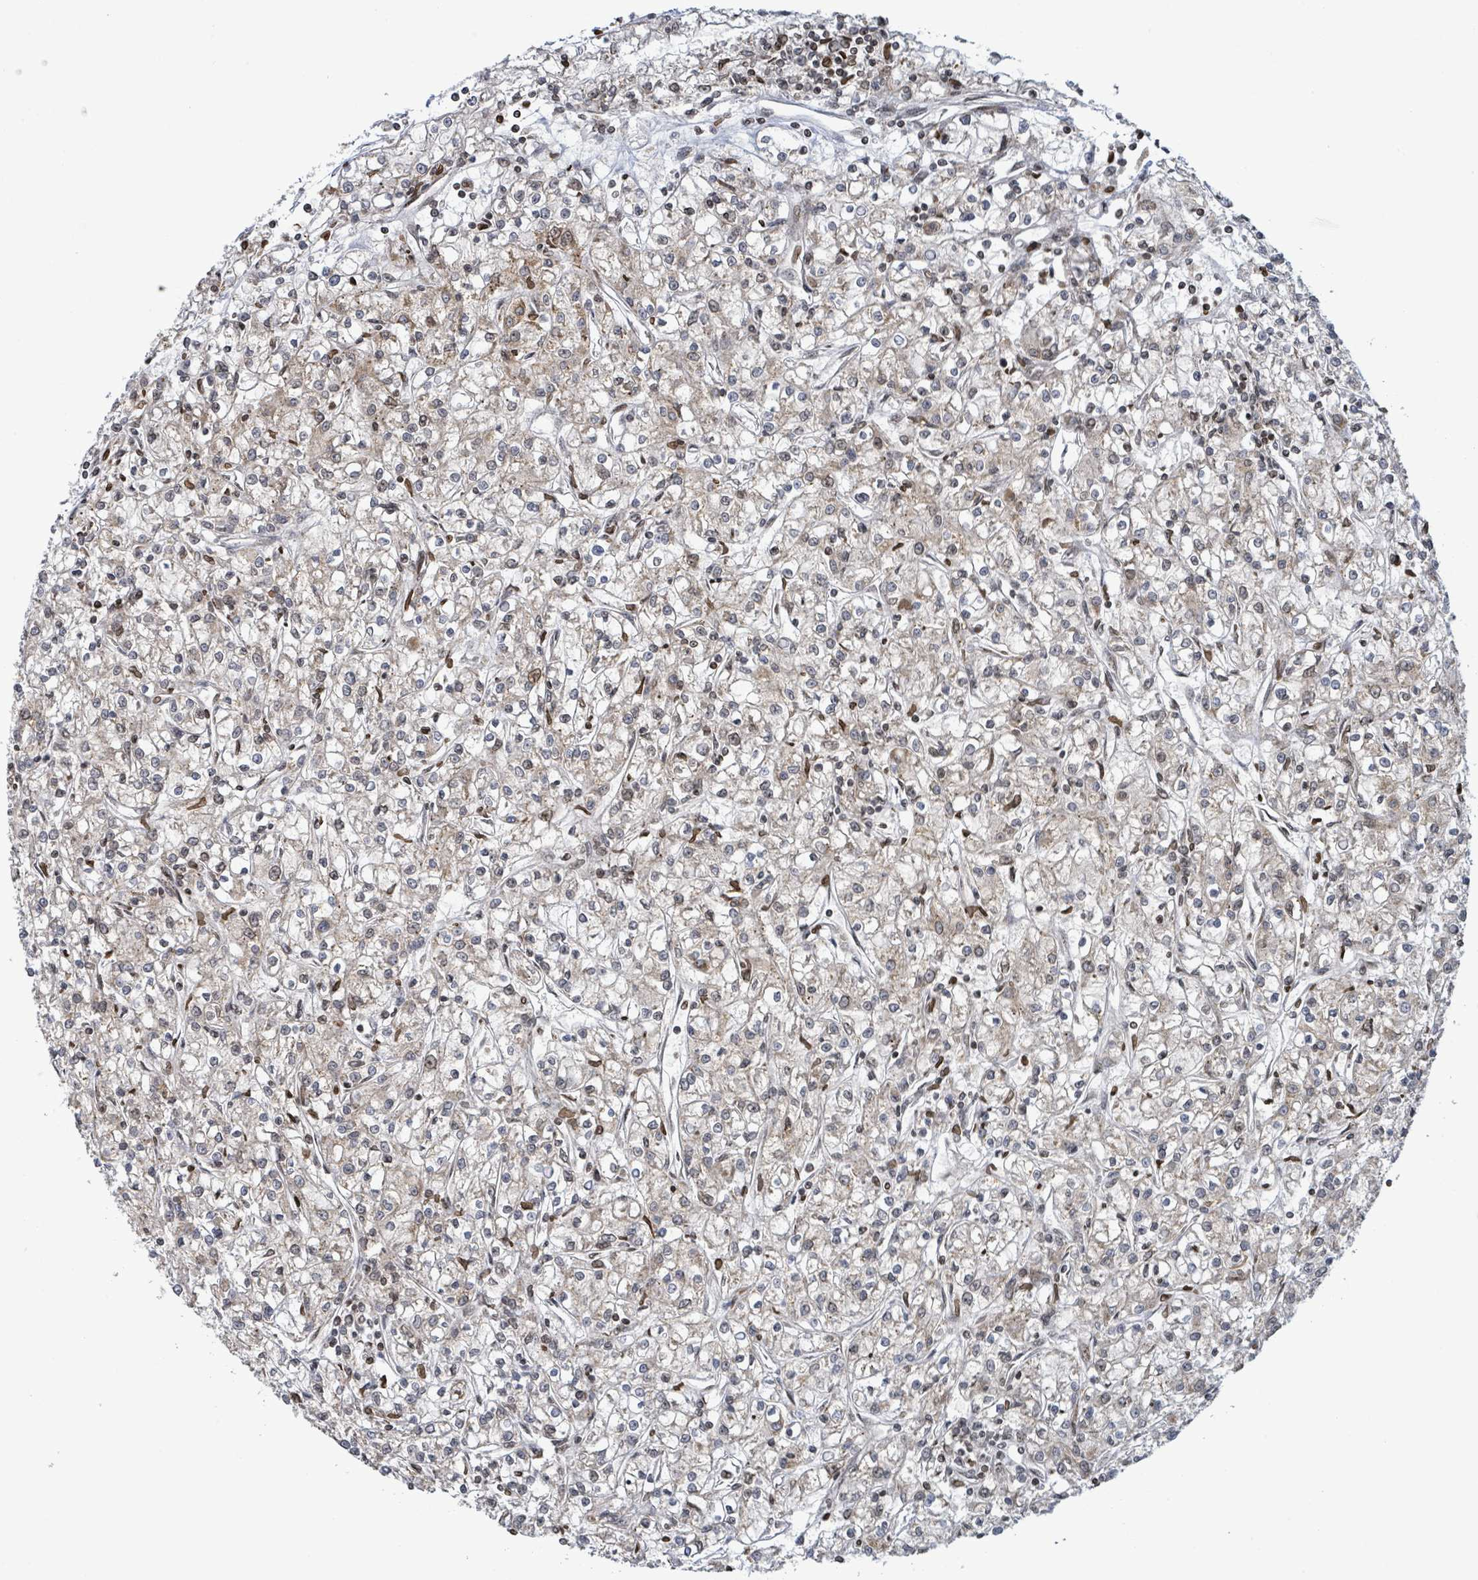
{"staining": {"intensity": "weak", "quantity": "<25%", "location": "cytoplasmic/membranous"}, "tissue": "renal cancer", "cell_type": "Tumor cells", "image_type": "cancer", "snomed": [{"axis": "morphology", "description": "Adenocarcinoma, NOS"}, {"axis": "topography", "description": "Kidney"}], "caption": "A micrograph of human adenocarcinoma (renal) is negative for staining in tumor cells.", "gene": "SBF2", "patient": {"sex": "female", "age": 59}}